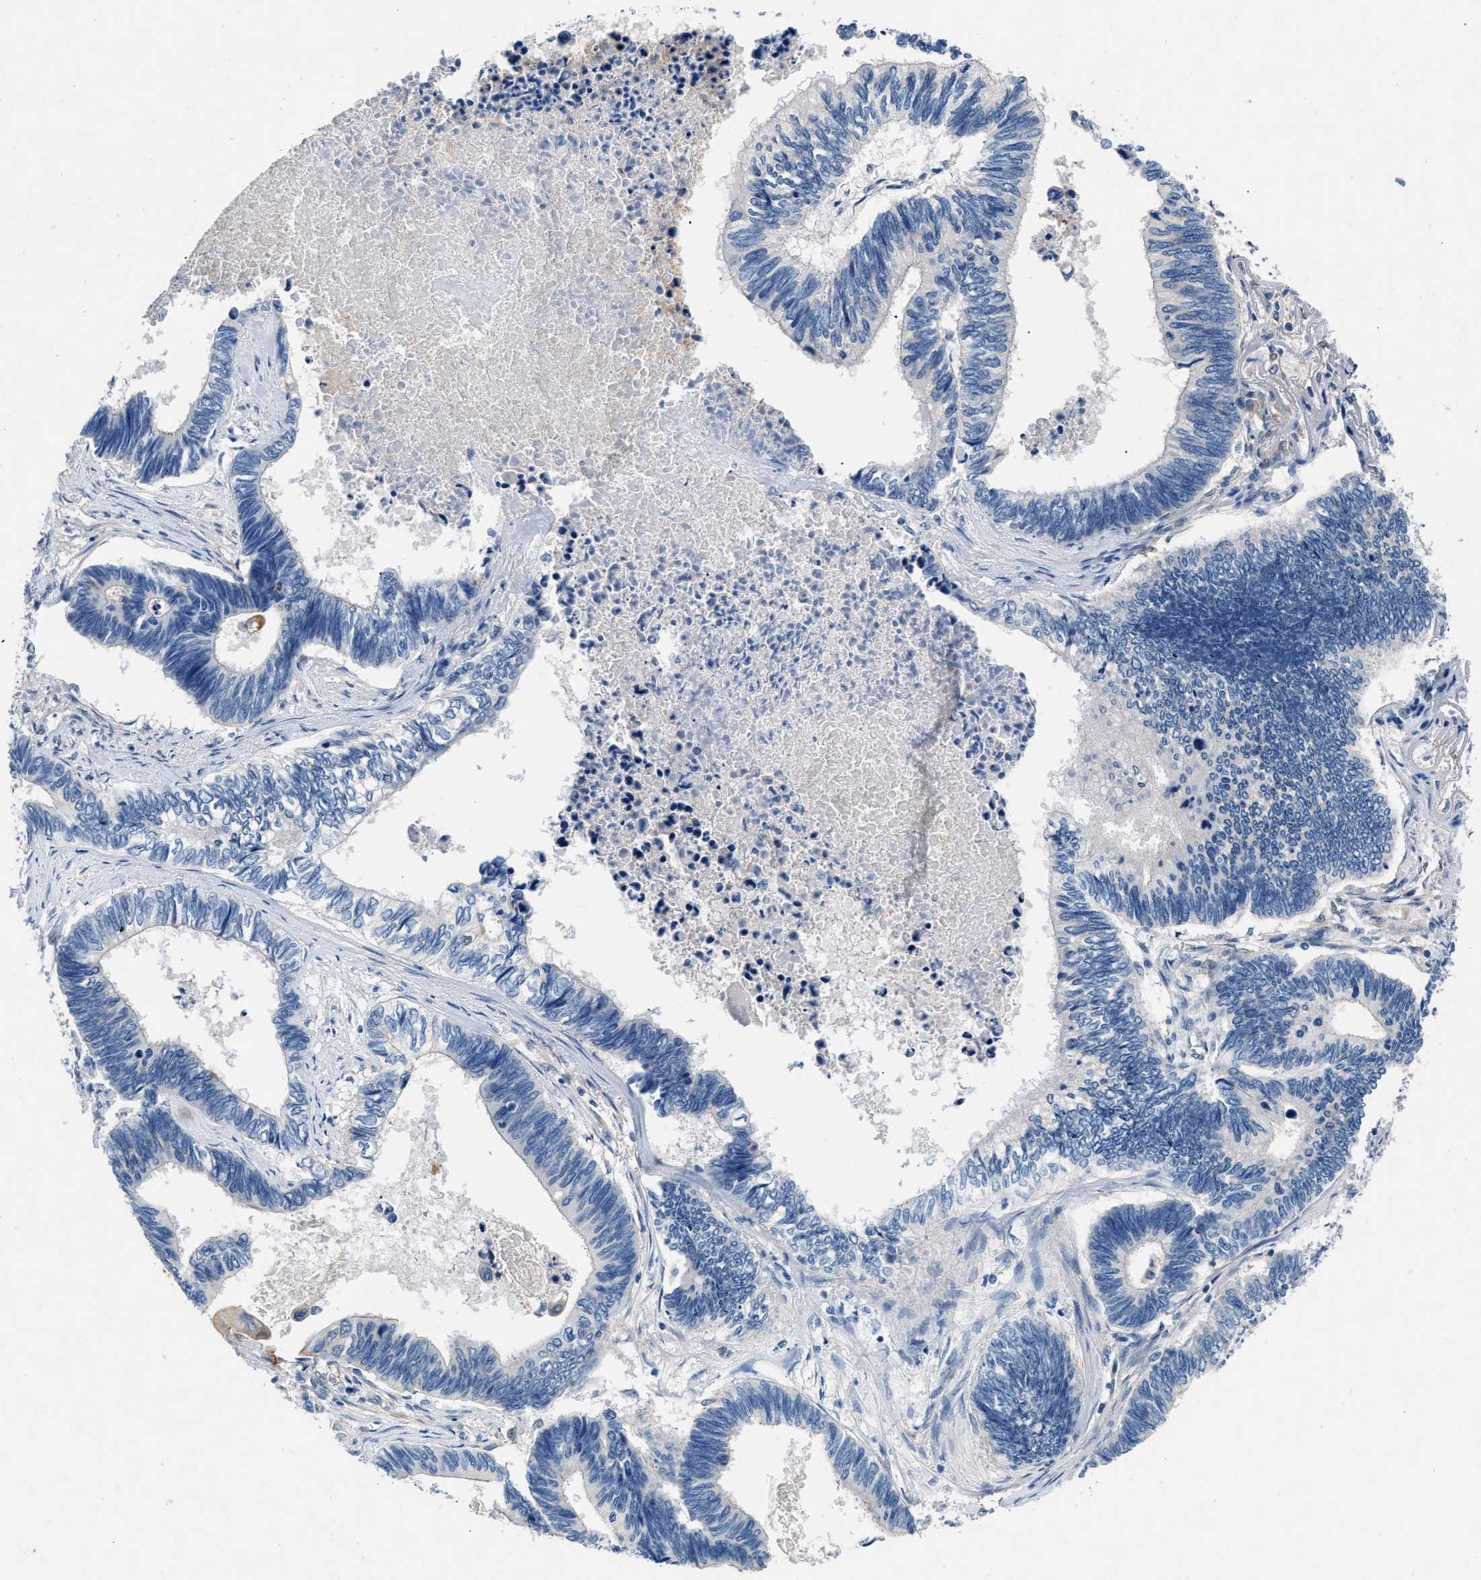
{"staining": {"intensity": "negative", "quantity": "none", "location": "none"}, "tissue": "pancreatic cancer", "cell_type": "Tumor cells", "image_type": "cancer", "snomed": [{"axis": "morphology", "description": "Adenocarcinoma, NOS"}, {"axis": "topography", "description": "Pancreas"}], "caption": "This is an immunohistochemistry (IHC) histopathology image of human pancreatic adenocarcinoma. There is no positivity in tumor cells.", "gene": "RBP1", "patient": {"sex": "female", "age": 70}}